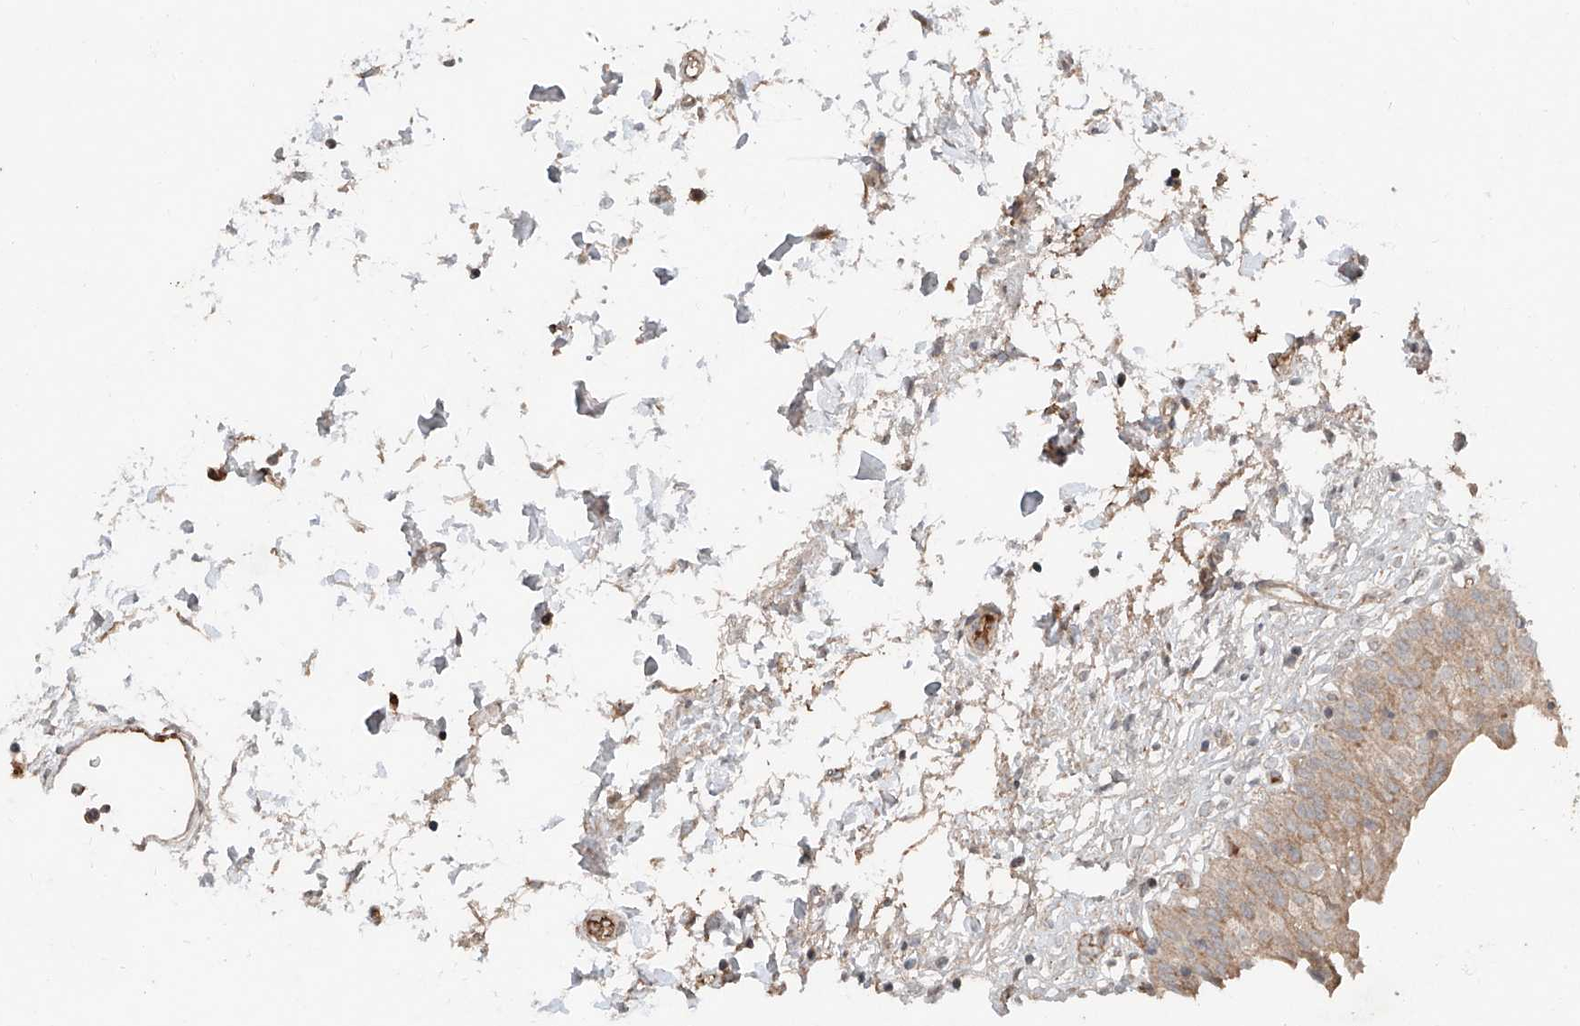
{"staining": {"intensity": "moderate", "quantity": ">75%", "location": "cytoplasmic/membranous"}, "tissue": "urinary bladder", "cell_type": "Urothelial cells", "image_type": "normal", "snomed": [{"axis": "morphology", "description": "Normal tissue, NOS"}, {"axis": "topography", "description": "Urinary bladder"}], "caption": "Moderate cytoplasmic/membranous positivity is identified in approximately >75% of urothelial cells in normal urinary bladder.", "gene": "ADAM23", "patient": {"sex": "male", "age": 55}}